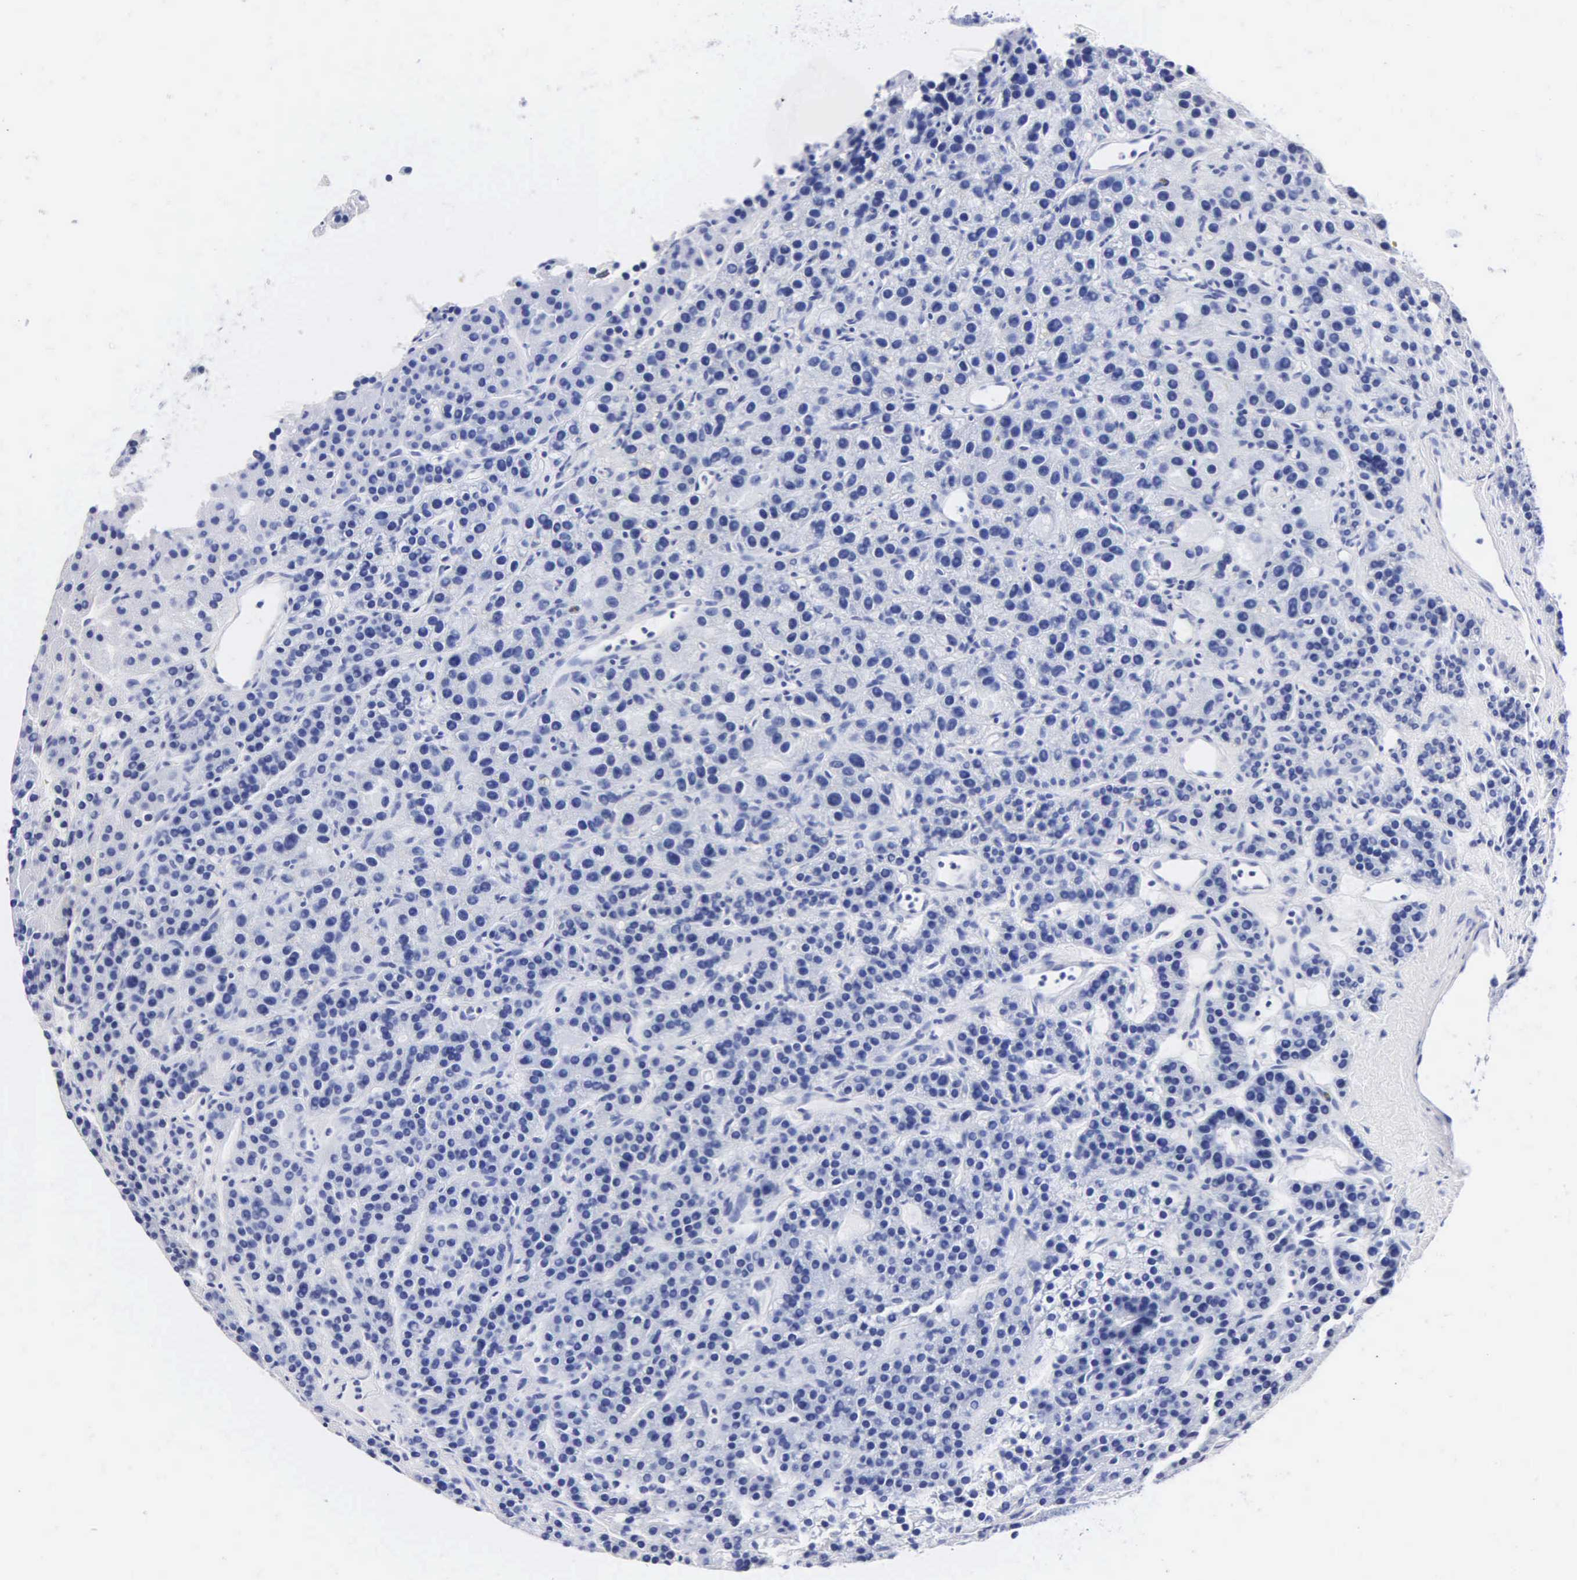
{"staining": {"intensity": "negative", "quantity": "none", "location": "none"}, "tissue": "parathyroid gland", "cell_type": "Glandular cells", "image_type": "normal", "snomed": [{"axis": "morphology", "description": "Normal tissue, NOS"}, {"axis": "topography", "description": "Parathyroid gland"}], "caption": "IHC photomicrograph of unremarkable parathyroid gland: human parathyroid gland stained with DAB reveals no significant protein positivity in glandular cells. (Brightfield microscopy of DAB (3,3'-diaminobenzidine) immunohistochemistry (IHC) at high magnification).", "gene": "MB", "patient": {"sex": "female", "age": 64}}